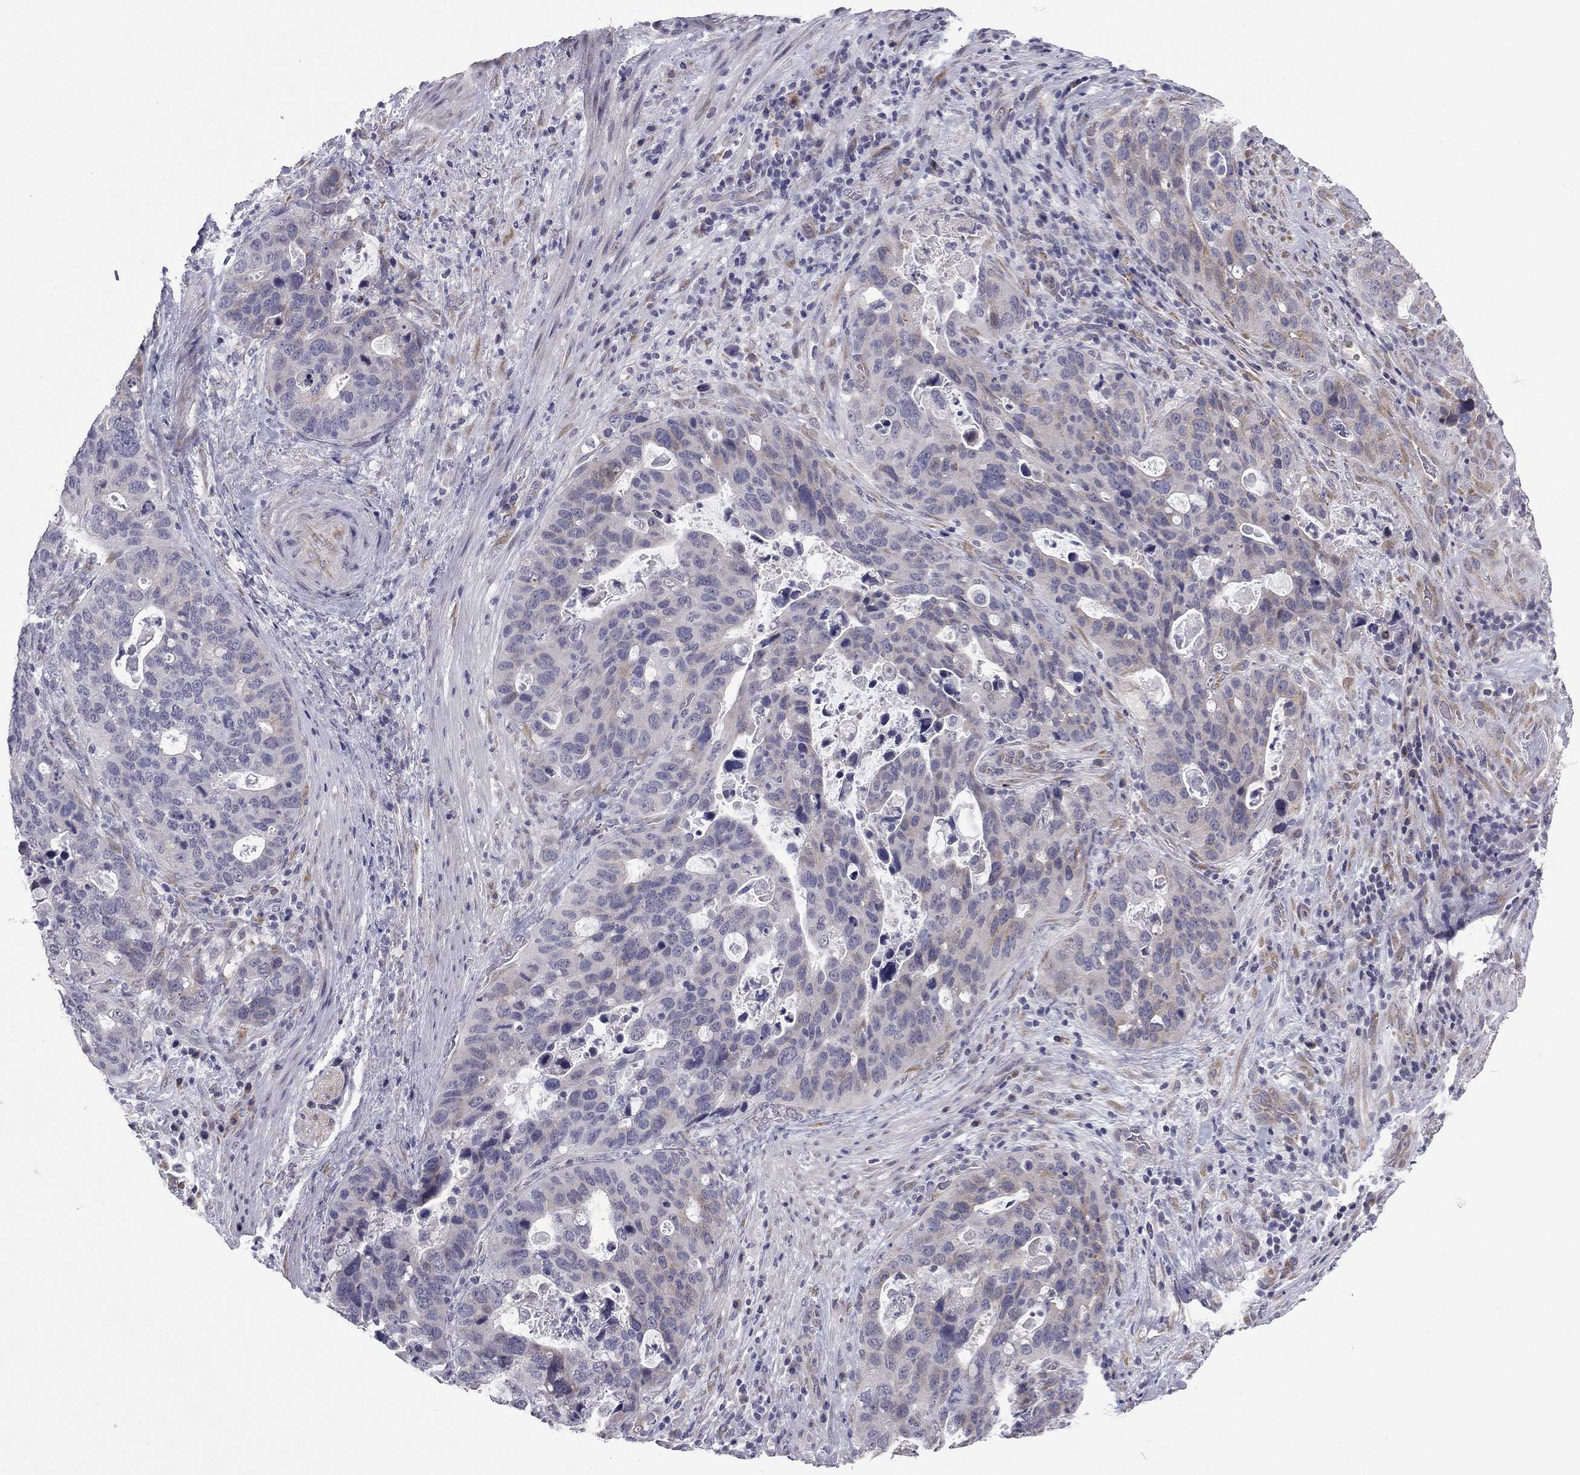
{"staining": {"intensity": "weak", "quantity": "<25%", "location": "cytoplasmic/membranous"}, "tissue": "stomach cancer", "cell_type": "Tumor cells", "image_type": "cancer", "snomed": [{"axis": "morphology", "description": "Adenocarcinoma, NOS"}, {"axis": "topography", "description": "Stomach"}], "caption": "Tumor cells show no significant positivity in adenocarcinoma (stomach).", "gene": "PRRT2", "patient": {"sex": "male", "age": 54}}